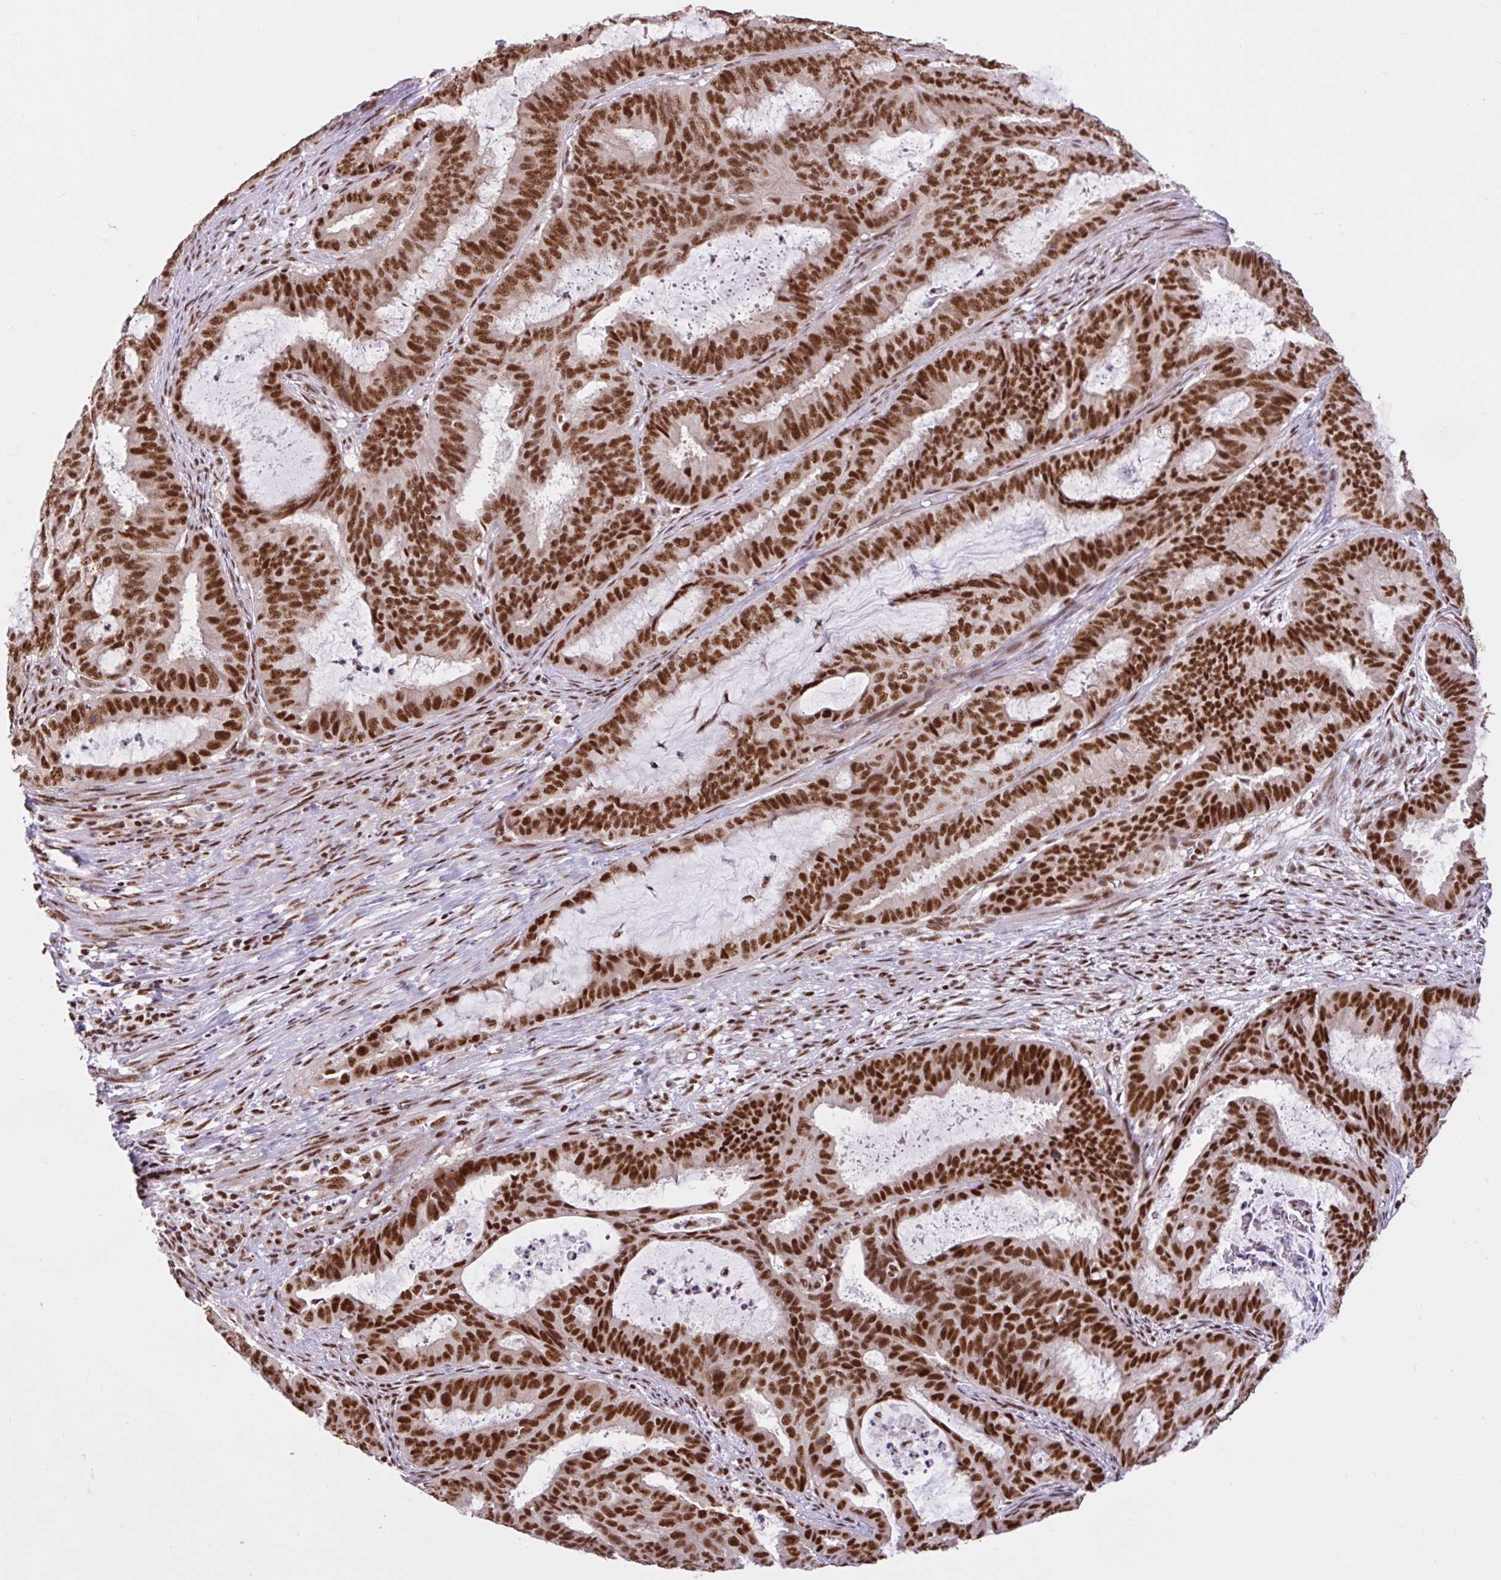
{"staining": {"intensity": "strong", "quantity": ">75%", "location": "nuclear"}, "tissue": "endometrial cancer", "cell_type": "Tumor cells", "image_type": "cancer", "snomed": [{"axis": "morphology", "description": "Adenocarcinoma, NOS"}, {"axis": "topography", "description": "Endometrium"}], "caption": "Immunohistochemistry (IHC) of human adenocarcinoma (endometrial) exhibits high levels of strong nuclear staining in about >75% of tumor cells. (DAB (3,3'-diaminobenzidine) IHC, brown staining for protein, blue staining for nuclei).", "gene": "CCDC12", "patient": {"sex": "female", "age": 51}}